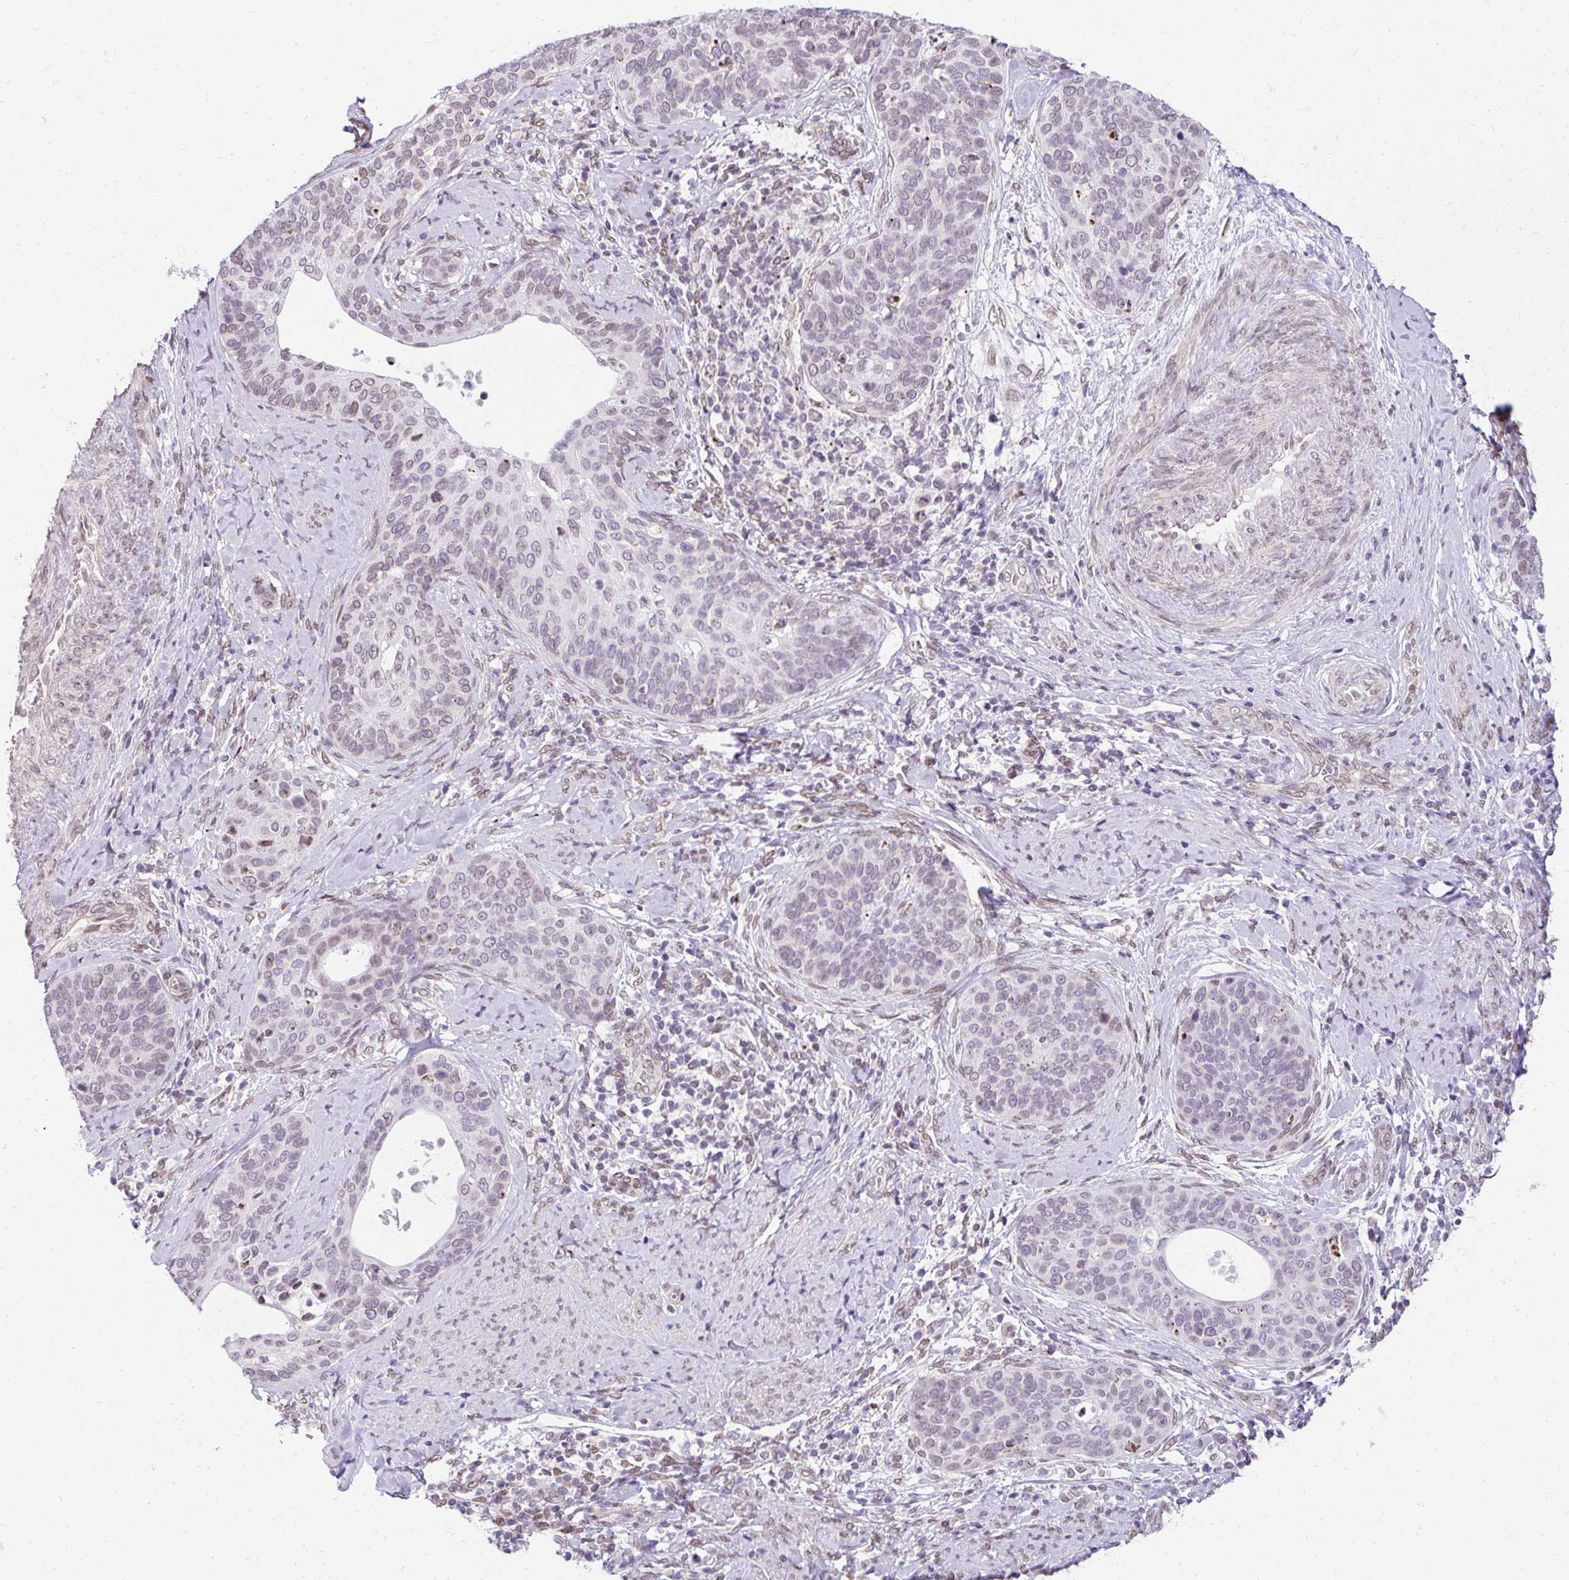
{"staining": {"intensity": "negative", "quantity": "none", "location": "none"}, "tissue": "cervical cancer", "cell_type": "Tumor cells", "image_type": "cancer", "snomed": [{"axis": "morphology", "description": "Squamous cell carcinoma, NOS"}, {"axis": "topography", "description": "Cervix"}], "caption": "High power microscopy image of an immunohistochemistry photomicrograph of cervical cancer, revealing no significant positivity in tumor cells. (DAB immunohistochemistry, high magnification).", "gene": "BANF1", "patient": {"sex": "female", "age": 69}}